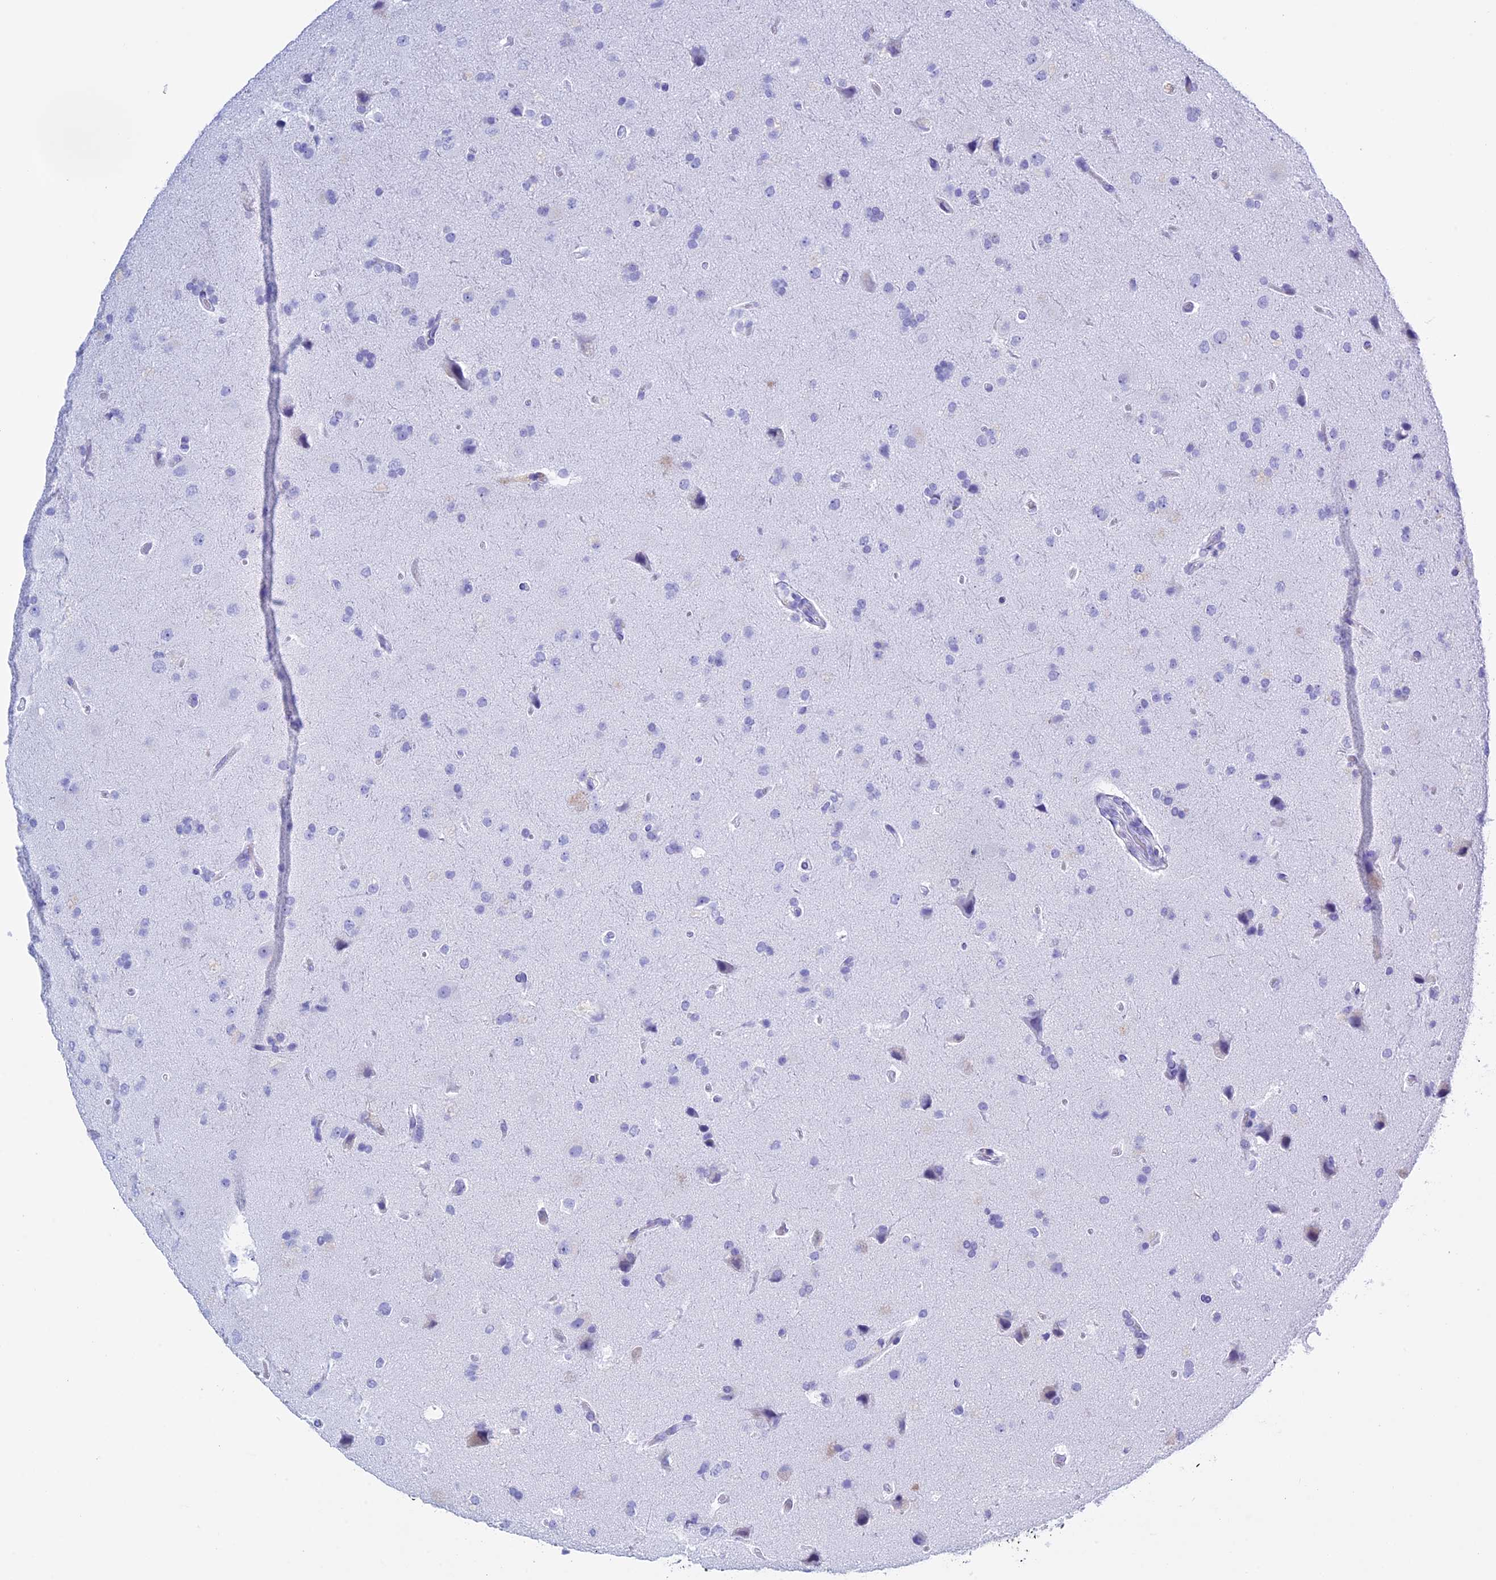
{"staining": {"intensity": "negative", "quantity": "none", "location": "none"}, "tissue": "glioma", "cell_type": "Tumor cells", "image_type": "cancer", "snomed": [{"axis": "morphology", "description": "Glioma, malignant, High grade"}, {"axis": "topography", "description": "Brain"}], "caption": "A photomicrograph of human glioma is negative for staining in tumor cells.", "gene": "KCTD21", "patient": {"sex": "male", "age": 72}}